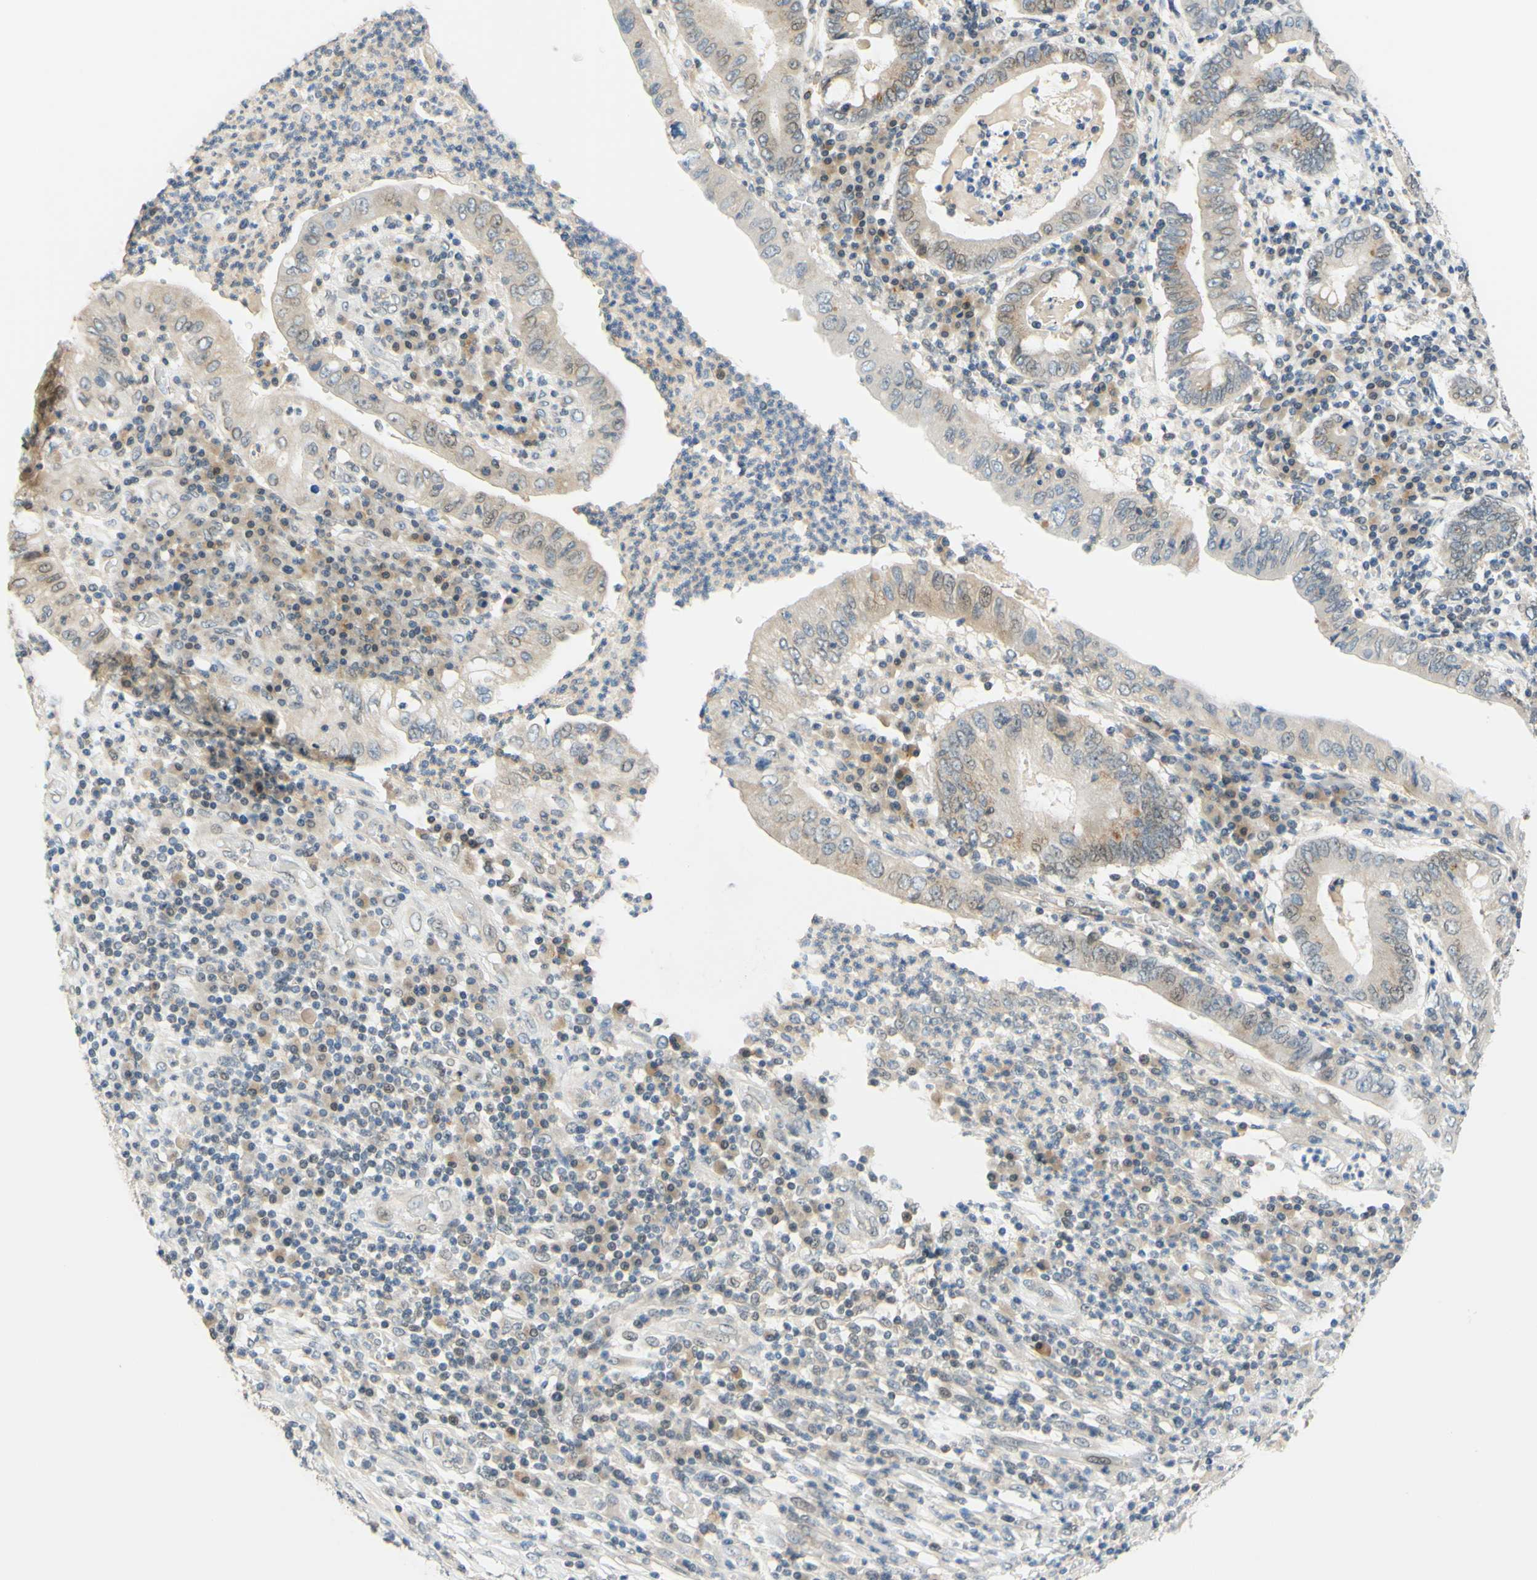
{"staining": {"intensity": "weak", "quantity": "<25%", "location": "cytoplasmic/membranous"}, "tissue": "stomach cancer", "cell_type": "Tumor cells", "image_type": "cancer", "snomed": [{"axis": "morphology", "description": "Normal tissue, NOS"}, {"axis": "morphology", "description": "Adenocarcinoma, NOS"}, {"axis": "topography", "description": "Esophagus"}, {"axis": "topography", "description": "Stomach, upper"}, {"axis": "topography", "description": "Peripheral nerve tissue"}], "caption": "High magnification brightfield microscopy of stomach cancer stained with DAB (3,3'-diaminobenzidine) (brown) and counterstained with hematoxylin (blue): tumor cells show no significant staining.", "gene": "C2CD2L", "patient": {"sex": "male", "age": 62}}